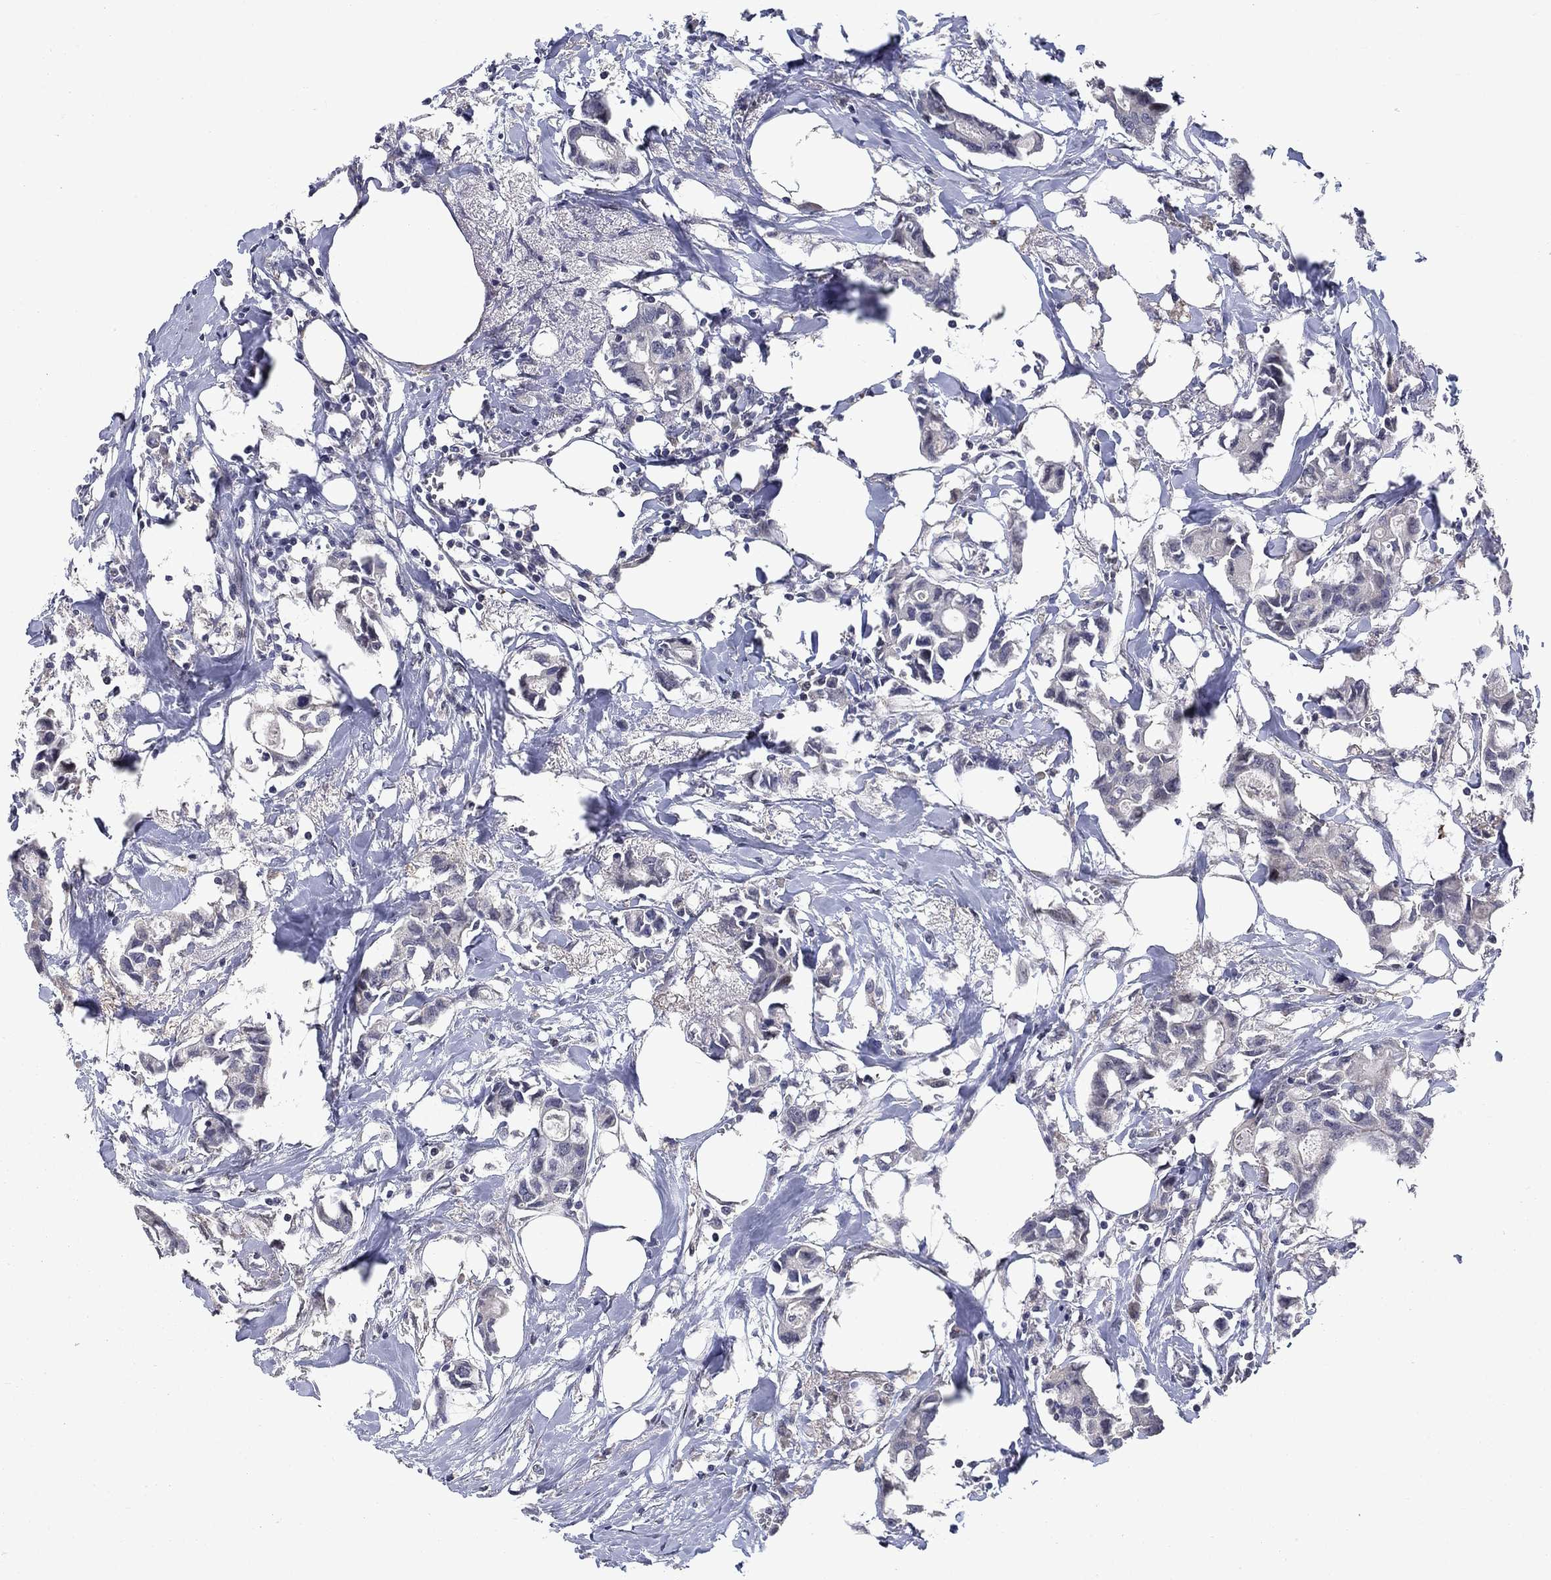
{"staining": {"intensity": "negative", "quantity": "none", "location": "none"}, "tissue": "breast cancer", "cell_type": "Tumor cells", "image_type": "cancer", "snomed": [{"axis": "morphology", "description": "Duct carcinoma"}, {"axis": "topography", "description": "Breast"}], "caption": "Breast cancer (intraductal carcinoma) was stained to show a protein in brown. There is no significant positivity in tumor cells.", "gene": "FAM3B", "patient": {"sex": "female", "age": 83}}